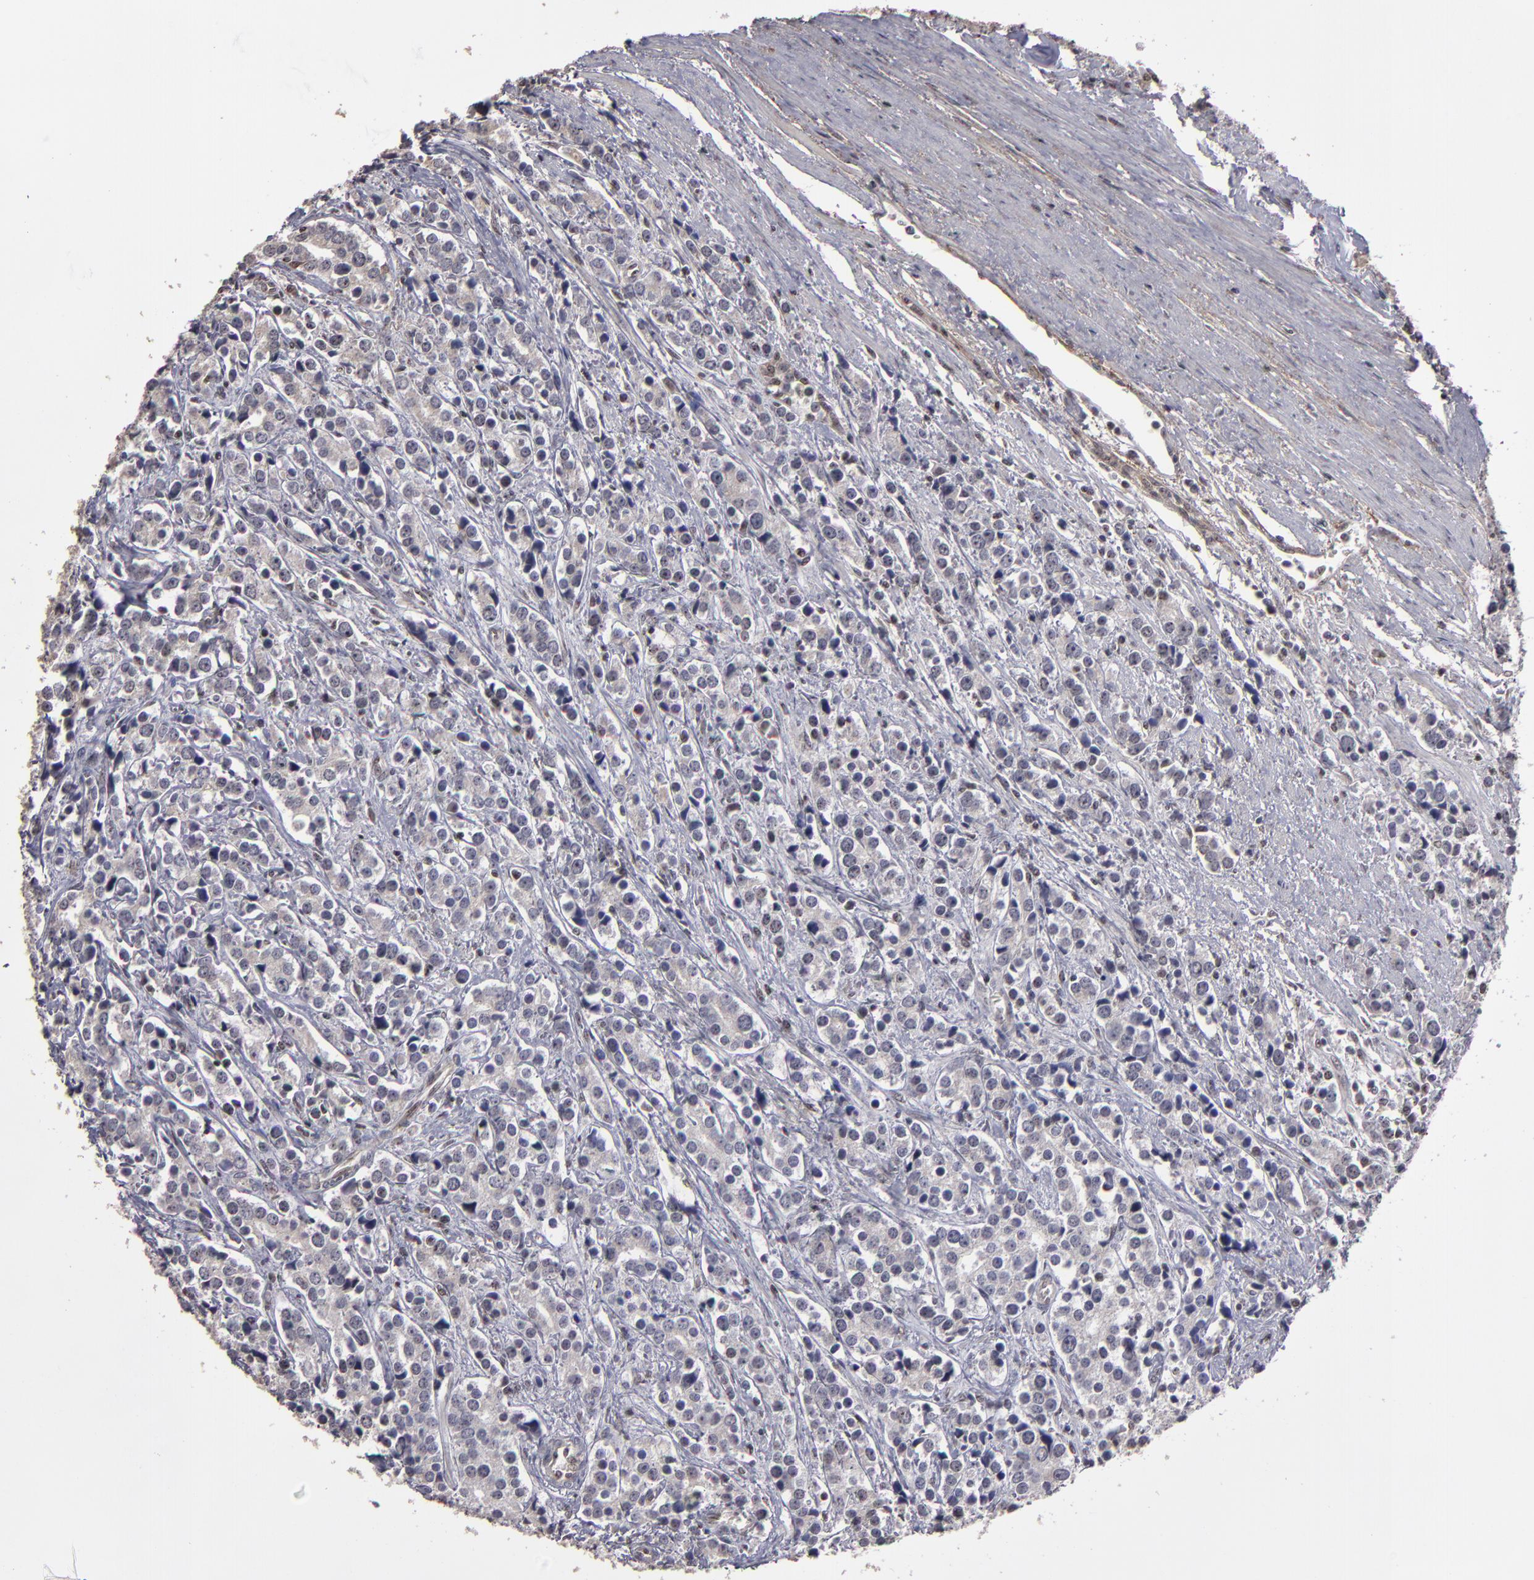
{"staining": {"intensity": "weak", "quantity": "<25%", "location": "cytoplasmic/membranous"}, "tissue": "prostate cancer", "cell_type": "Tumor cells", "image_type": "cancer", "snomed": [{"axis": "morphology", "description": "Adenocarcinoma, High grade"}, {"axis": "topography", "description": "Prostate"}], "caption": "Photomicrograph shows no significant protein staining in tumor cells of prostate cancer.", "gene": "CD55", "patient": {"sex": "male", "age": 71}}